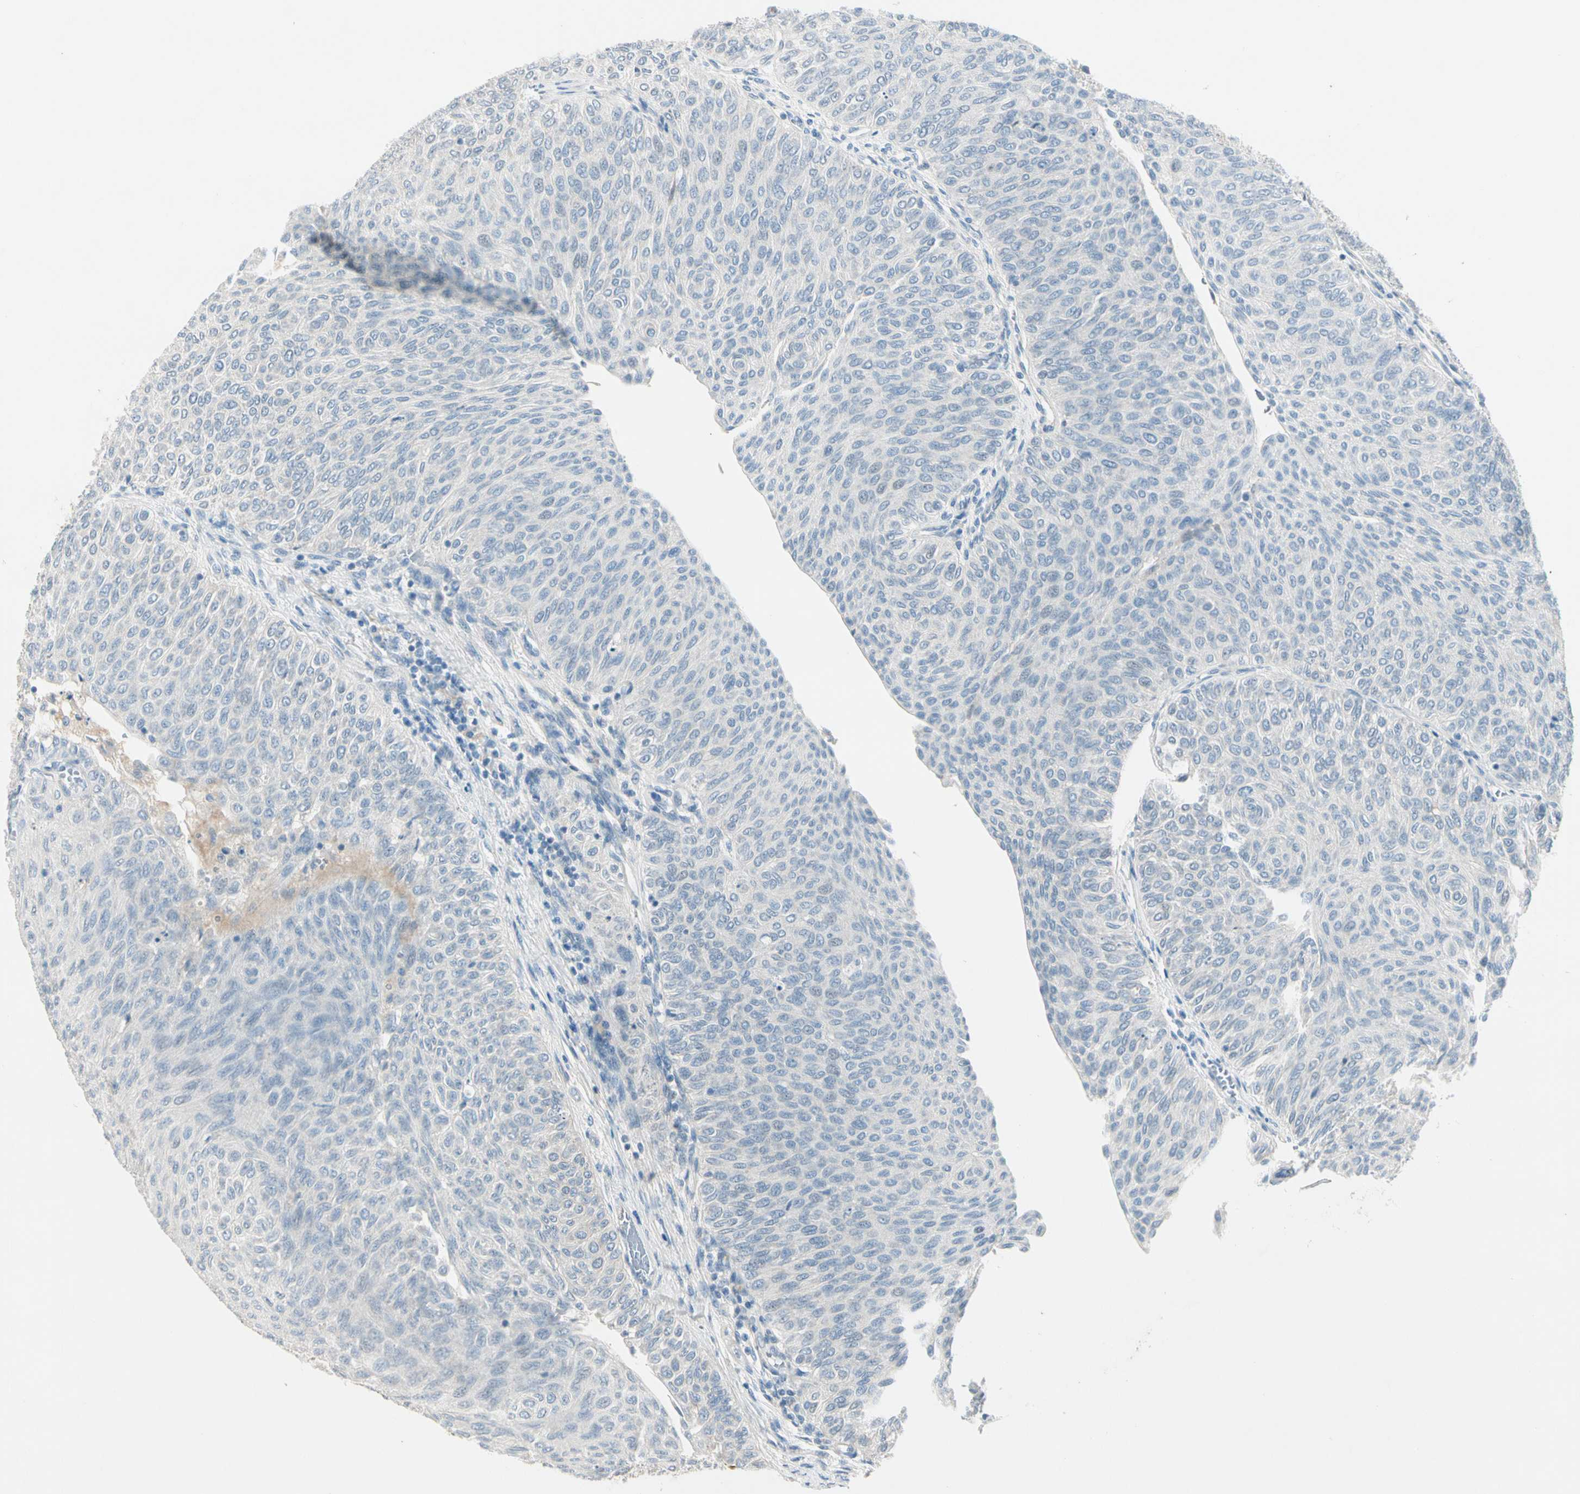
{"staining": {"intensity": "negative", "quantity": "none", "location": "none"}, "tissue": "urothelial cancer", "cell_type": "Tumor cells", "image_type": "cancer", "snomed": [{"axis": "morphology", "description": "Urothelial carcinoma, Low grade"}, {"axis": "topography", "description": "Urinary bladder"}], "caption": "Low-grade urothelial carcinoma was stained to show a protein in brown. There is no significant staining in tumor cells. (Brightfield microscopy of DAB (3,3'-diaminobenzidine) IHC at high magnification).", "gene": "SERPIND1", "patient": {"sex": "male", "age": 78}}